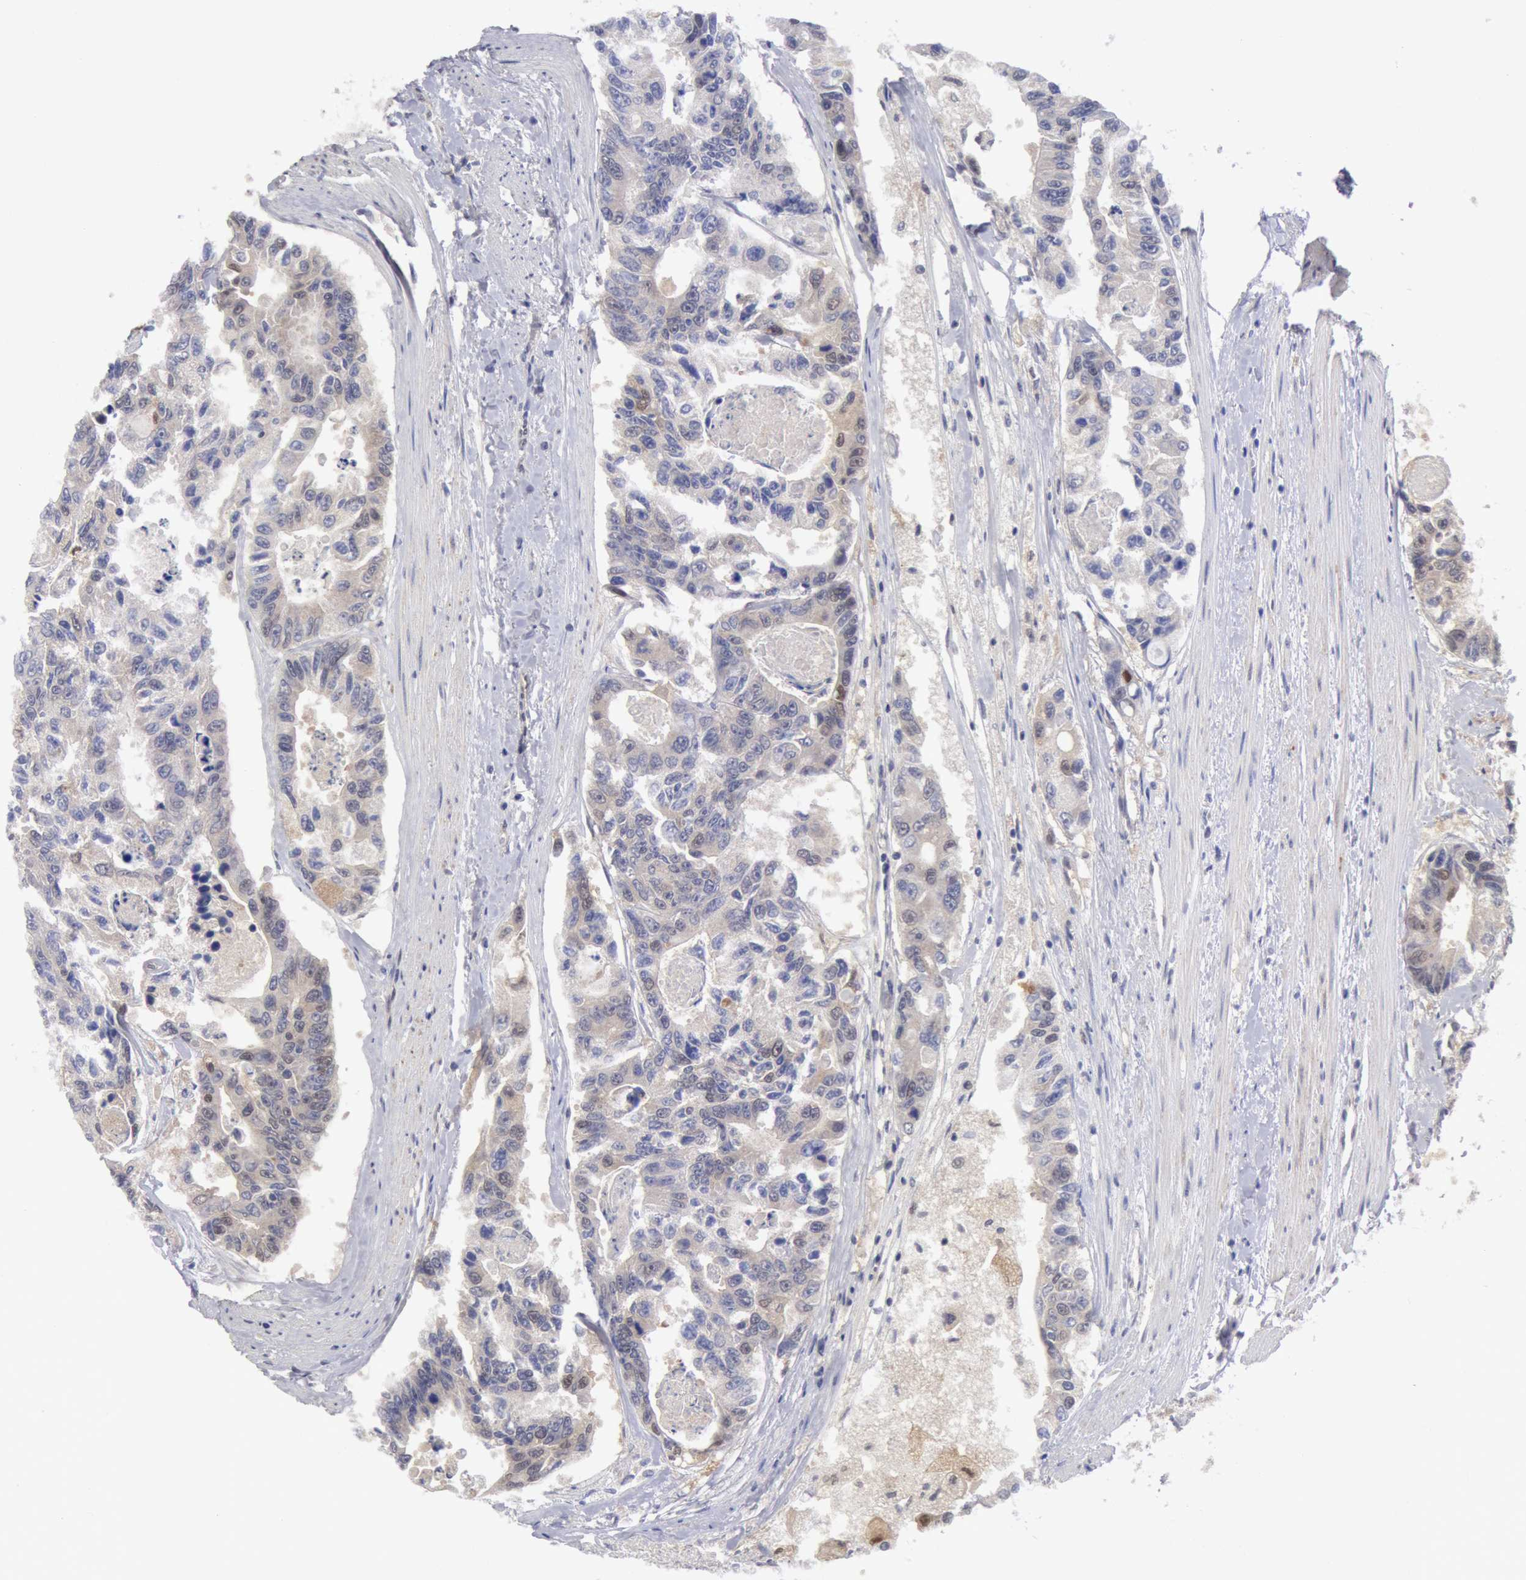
{"staining": {"intensity": "negative", "quantity": "none", "location": "none"}, "tissue": "colorectal cancer", "cell_type": "Tumor cells", "image_type": "cancer", "snomed": [{"axis": "morphology", "description": "Adenocarcinoma, NOS"}, {"axis": "topography", "description": "Colon"}], "caption": "Histopathology image shows no significant protein positivity in tumor cells of colorectal adenocarcinoma. (IHC, brightfield microscopy, high magnification).", "gene": "TXNRD1", "patient": {"sex": "female", "age": 86}}